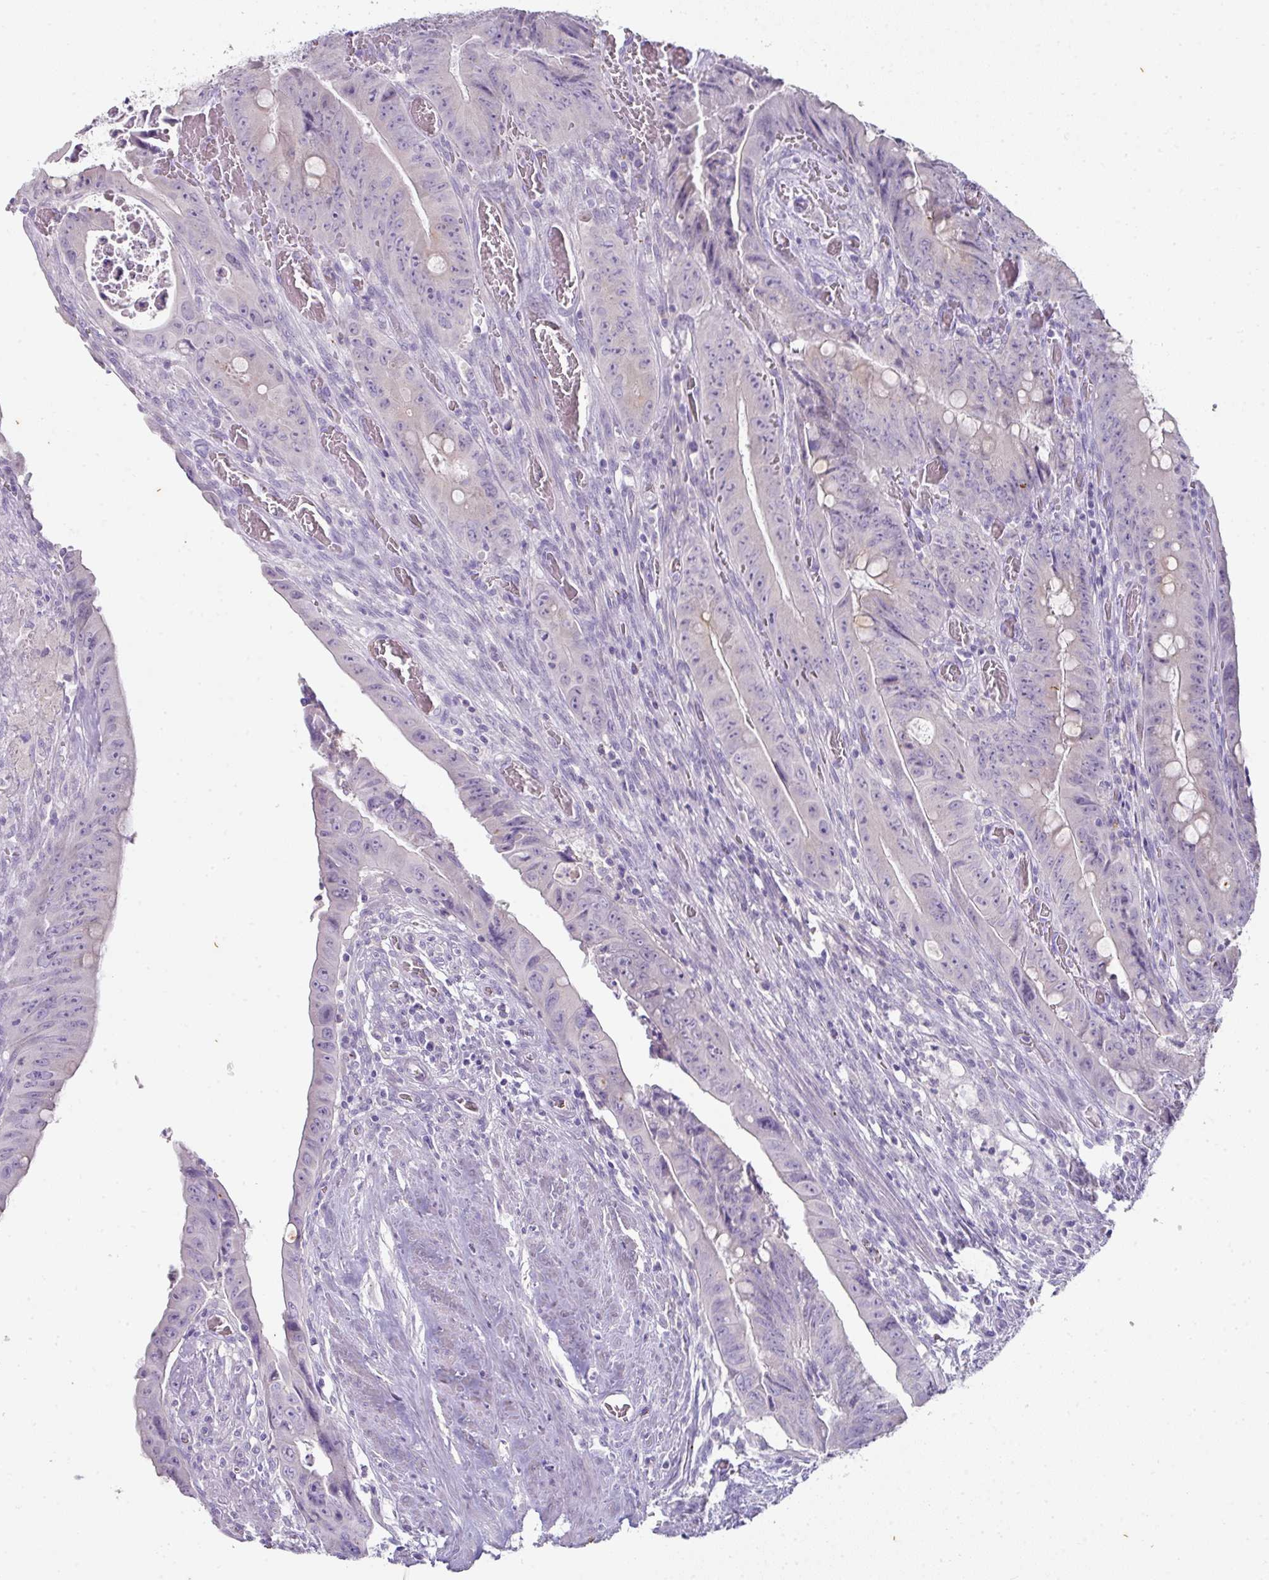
{"staining": {"intensity": "negative", "quantity": "none", "location": "none"}, "tissue": "colorectal cancer", "cell_type": "Tumor cells", "image_type": "cancer", "snomed": [{"axis": "morphology", "description": "Adenocarcinoma, NOS"}, {"axis": "topography", "description": "Rectum"}], "caption": "Protein analysis of colorectal cancer displays no significant staining in tumor cells.", "gene": "OR52N1", "patient": {"sex": "male", "age": 78}}